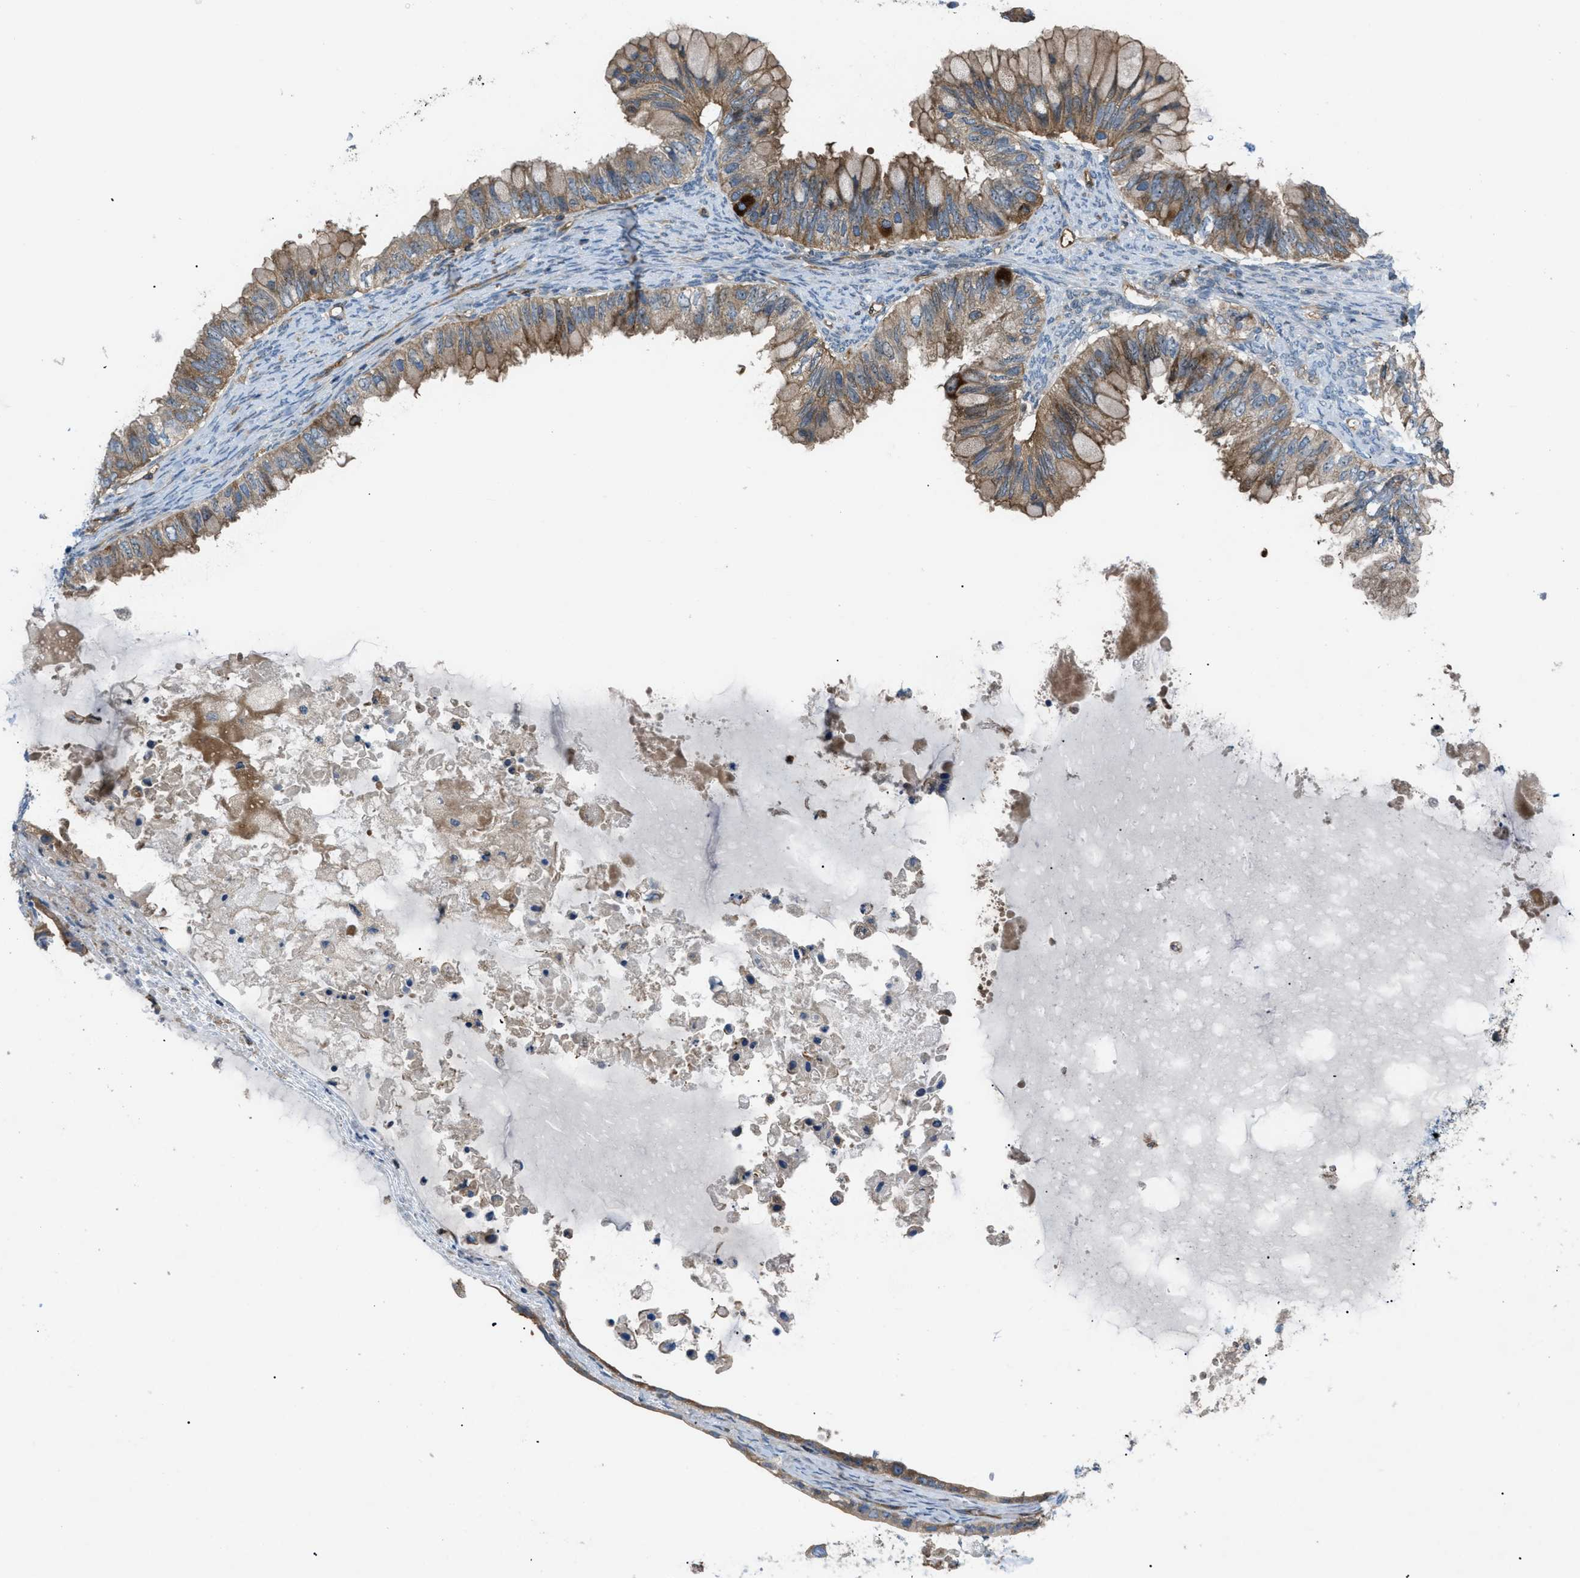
{"staining": {"intensity": "moderate", "quantity": ">75%", "location": "cytoplasmic/membranous"}, "tissue": "ovarian cancer", "cell_type": "Tumor cells", "image_type": "cancer", "snomed": [{"axis": "morphology", "description": "Cystadenocarcinoma, mucinous, NOS"}, {"axis": "topography", "description": "Ovary"}], "caption": "Moderate cytoplasmic/membranous protein expression is present in approximately >75% of tumor cells in mucinous cystadenocarcinoma (ovarian).", "gene": "ATP2A3", "patient": {"sex": "female", "age": 80}}